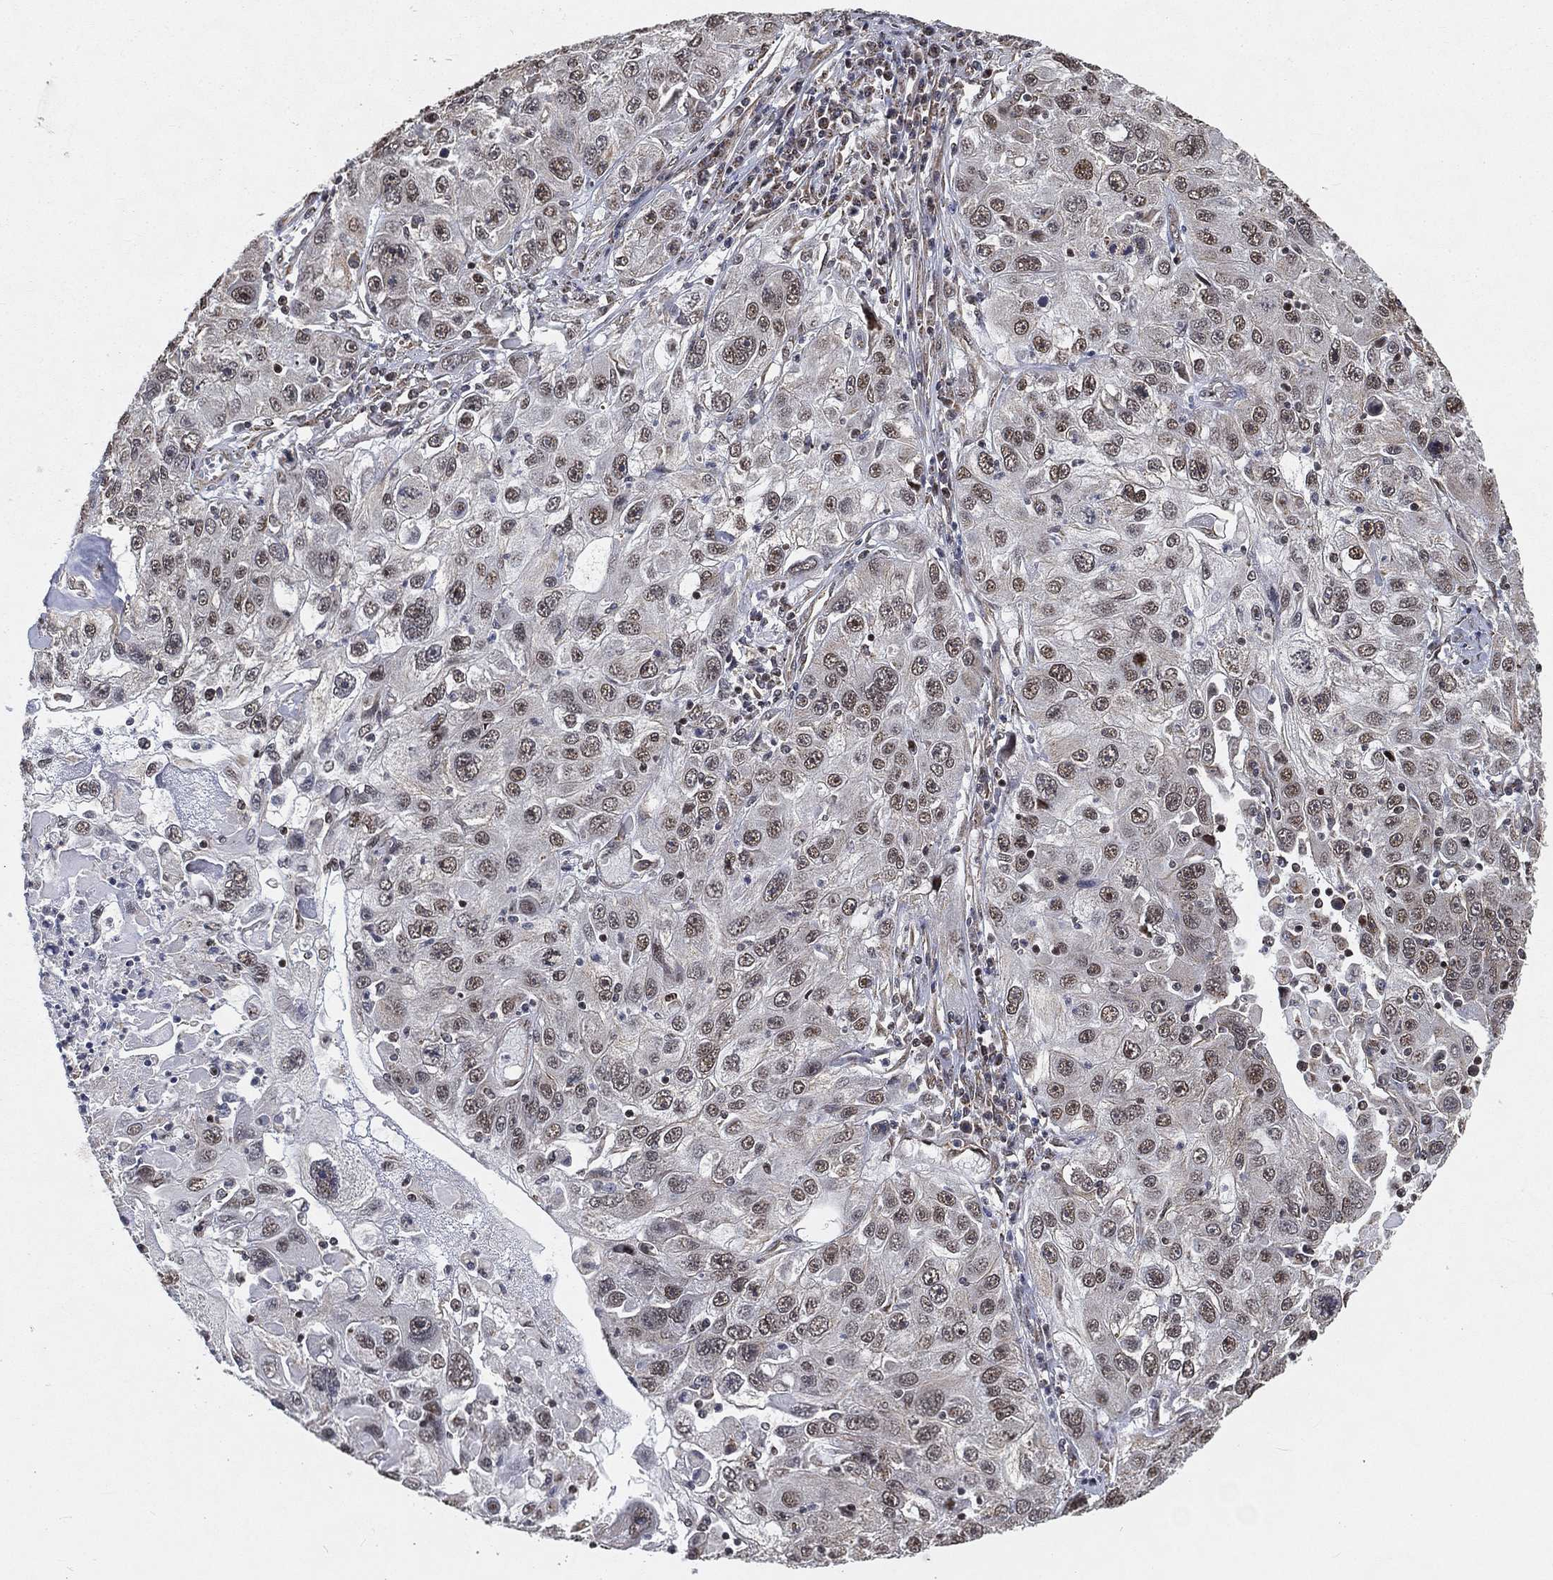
{"staining": {"intensity": "weak", "quantity": "25%-75%", "location": "nuclear"}, "tissue": "stomach cancer", "cell_type": "Tumor cells", "image_type": "cancer", "snomed": [{"axis": "morphology", "description": "Adenocarcinoma, NOS"}, {"axis": "topography", "description": "Stomach"}], "caption": "Immunohistochemical staining of human stomach cancer reveals low levels of weak nuclear positivity in approximately 25%-75% of tumor cells.", "gene": "RSRC2", "patient": {"sex": "male", "age": 56}}